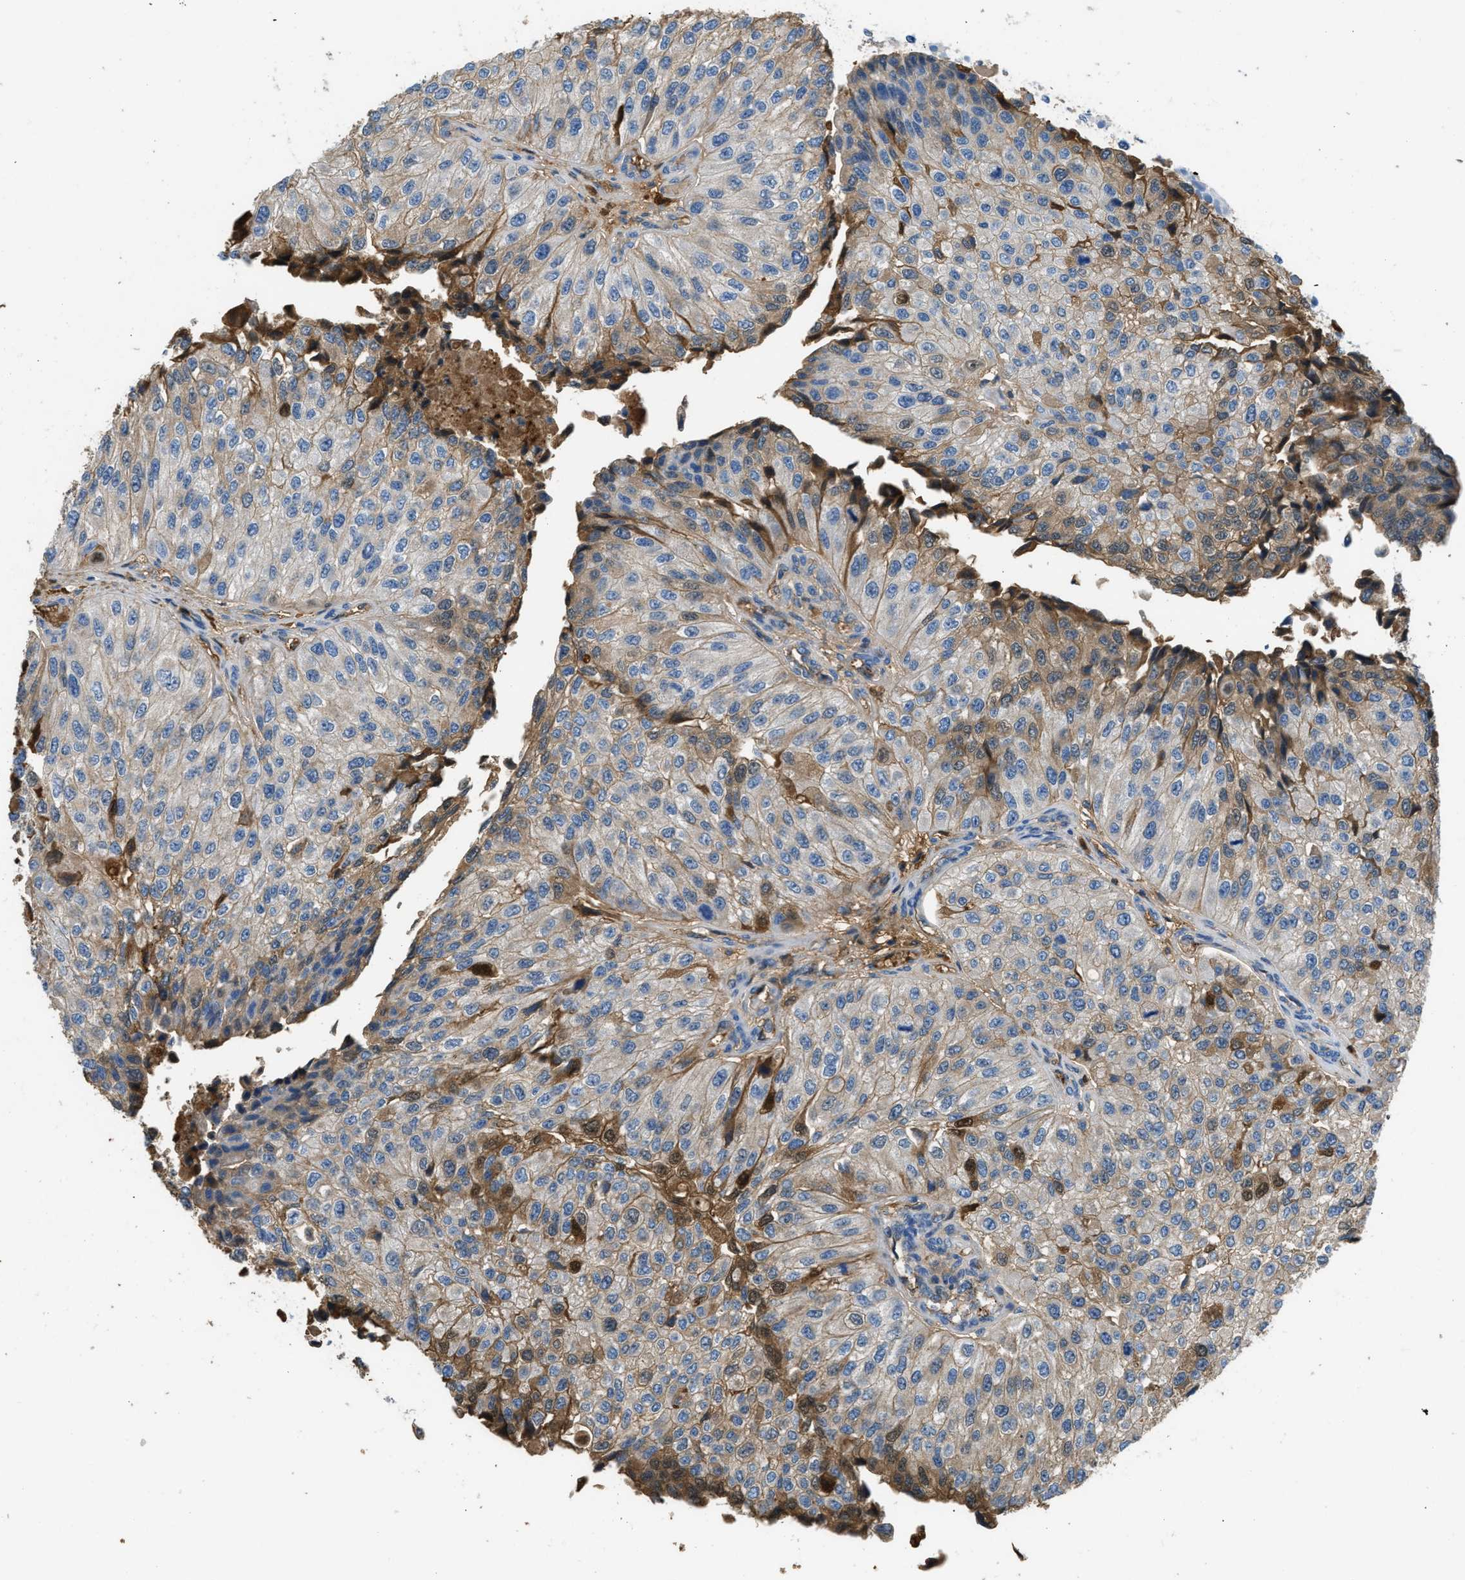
{"staining": {"intensity": "moderate", "quantity": "<25%", "location": "cytoplasmic/membranous"}, "tissue": "urothelial cancer", "cell_type": "Tumor cells", "image_type": "cancer", "snomed": [{"axis": "morphology", "description": "Urothelial carcinoma, High grade"}, {"axis": "topography", "description": "Kidney"}, {"axis": "topography", "description": "Urinary bladder"}], "caption": "This micrograph exhibits urothelial cancer stained with IHC to label a protein in brown. The cytoplasmic/membranous of tumor cells show moderate positivity for the protein. Nuclei are counter-stained blue.", "gene": "STC1", "patient": {"sex": "male", "age": 77}}